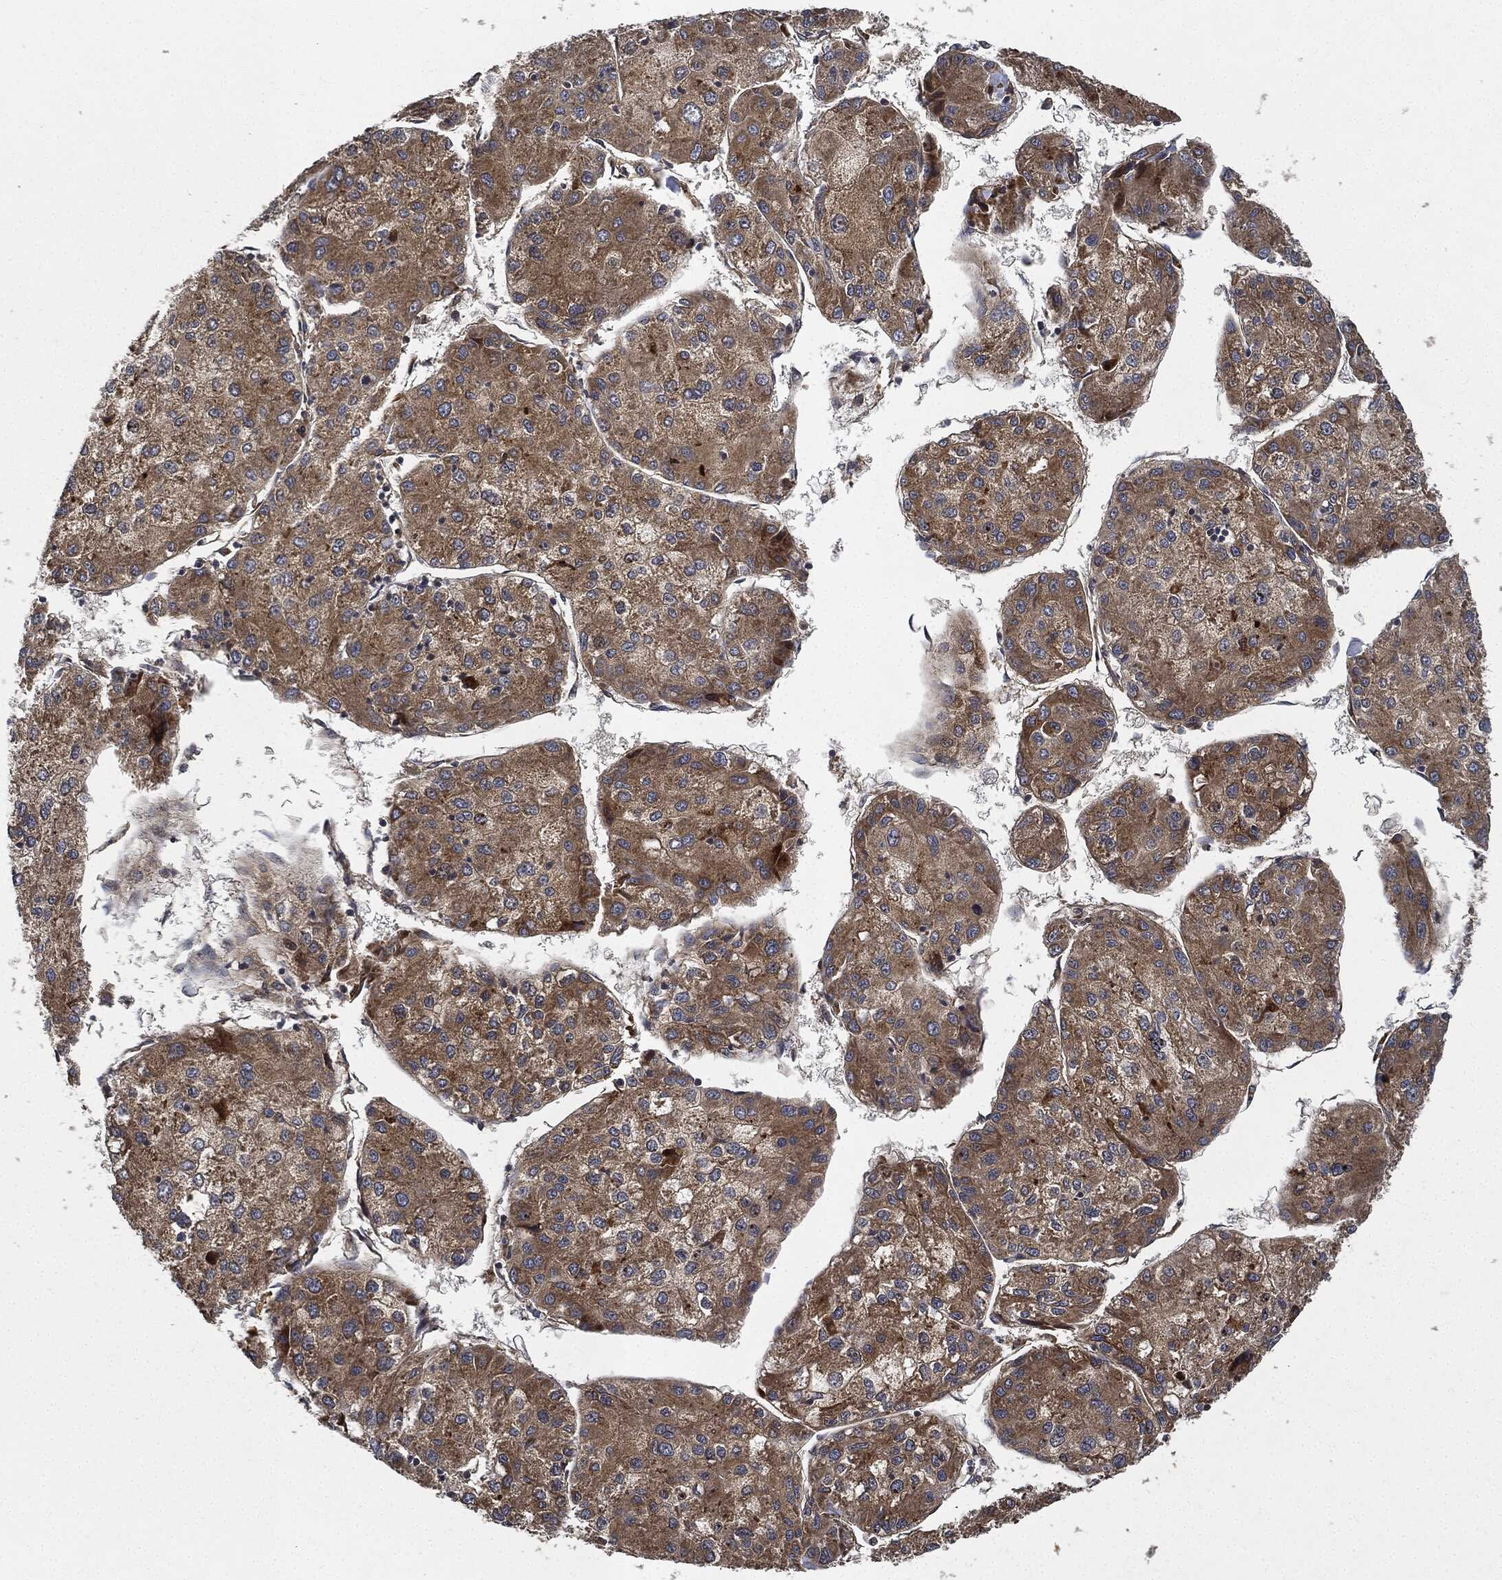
{"staining": {"intensity": "moderate", "quantity": ">75%", "location": "cytoplasmic/membranous"}, "tissue": "liver cancer", "cell_type": "Tumor cells", "image_type": "cancer", "snomed": [{"axis": "morphology", "description": "Carcinoma, Hepatocellular, NOS"}, {"axis": "topography", "description": "Liver"}], "caption": "Moderate cytoplasmic/membranous positivity for a protein is identified in approximately >75% of tumor cells of liver cancer (hepatocellular carcinoma) using immunohistochemistry.", "gene": "MLST8", "patient": {"sex": "male", "age": 43}}